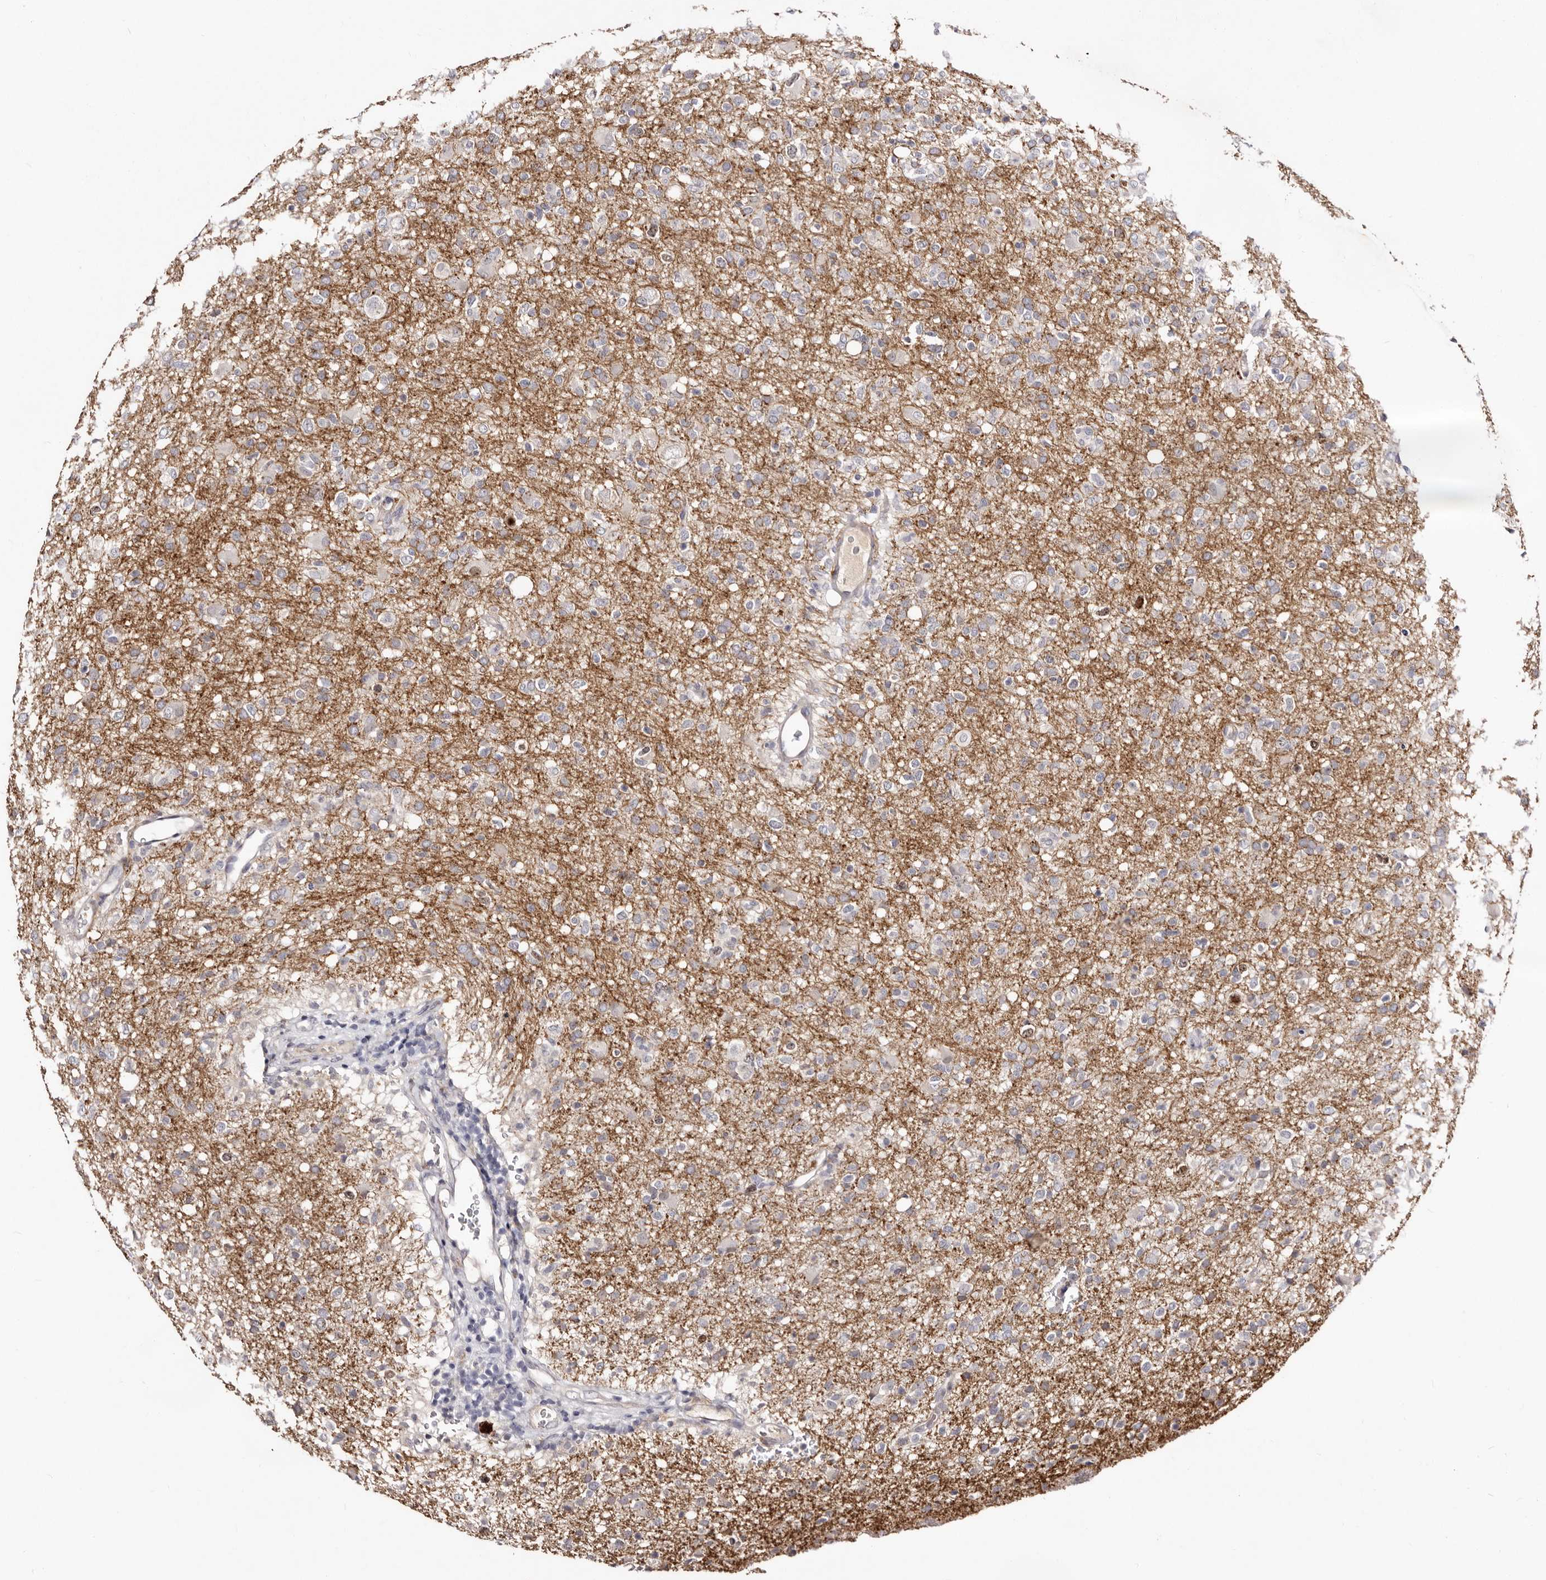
{"staining": {"intensity": "weak", "quantity": "<25%", "location": "cytoplasmic/membranous"}, "tissue": "glioma", "cell_type": "Tumor cells", "image_type": "cancer", "snomed": [{"axis": "morphology", "description": "Glioma, malignant, High grade"}, {"axis": "topography", "description": "Brain"}], "caption": "There is no significant expression in tumor cells of glioma.", "gene": "CDCA8", "patient": {"sex": "female", "age": 57}}